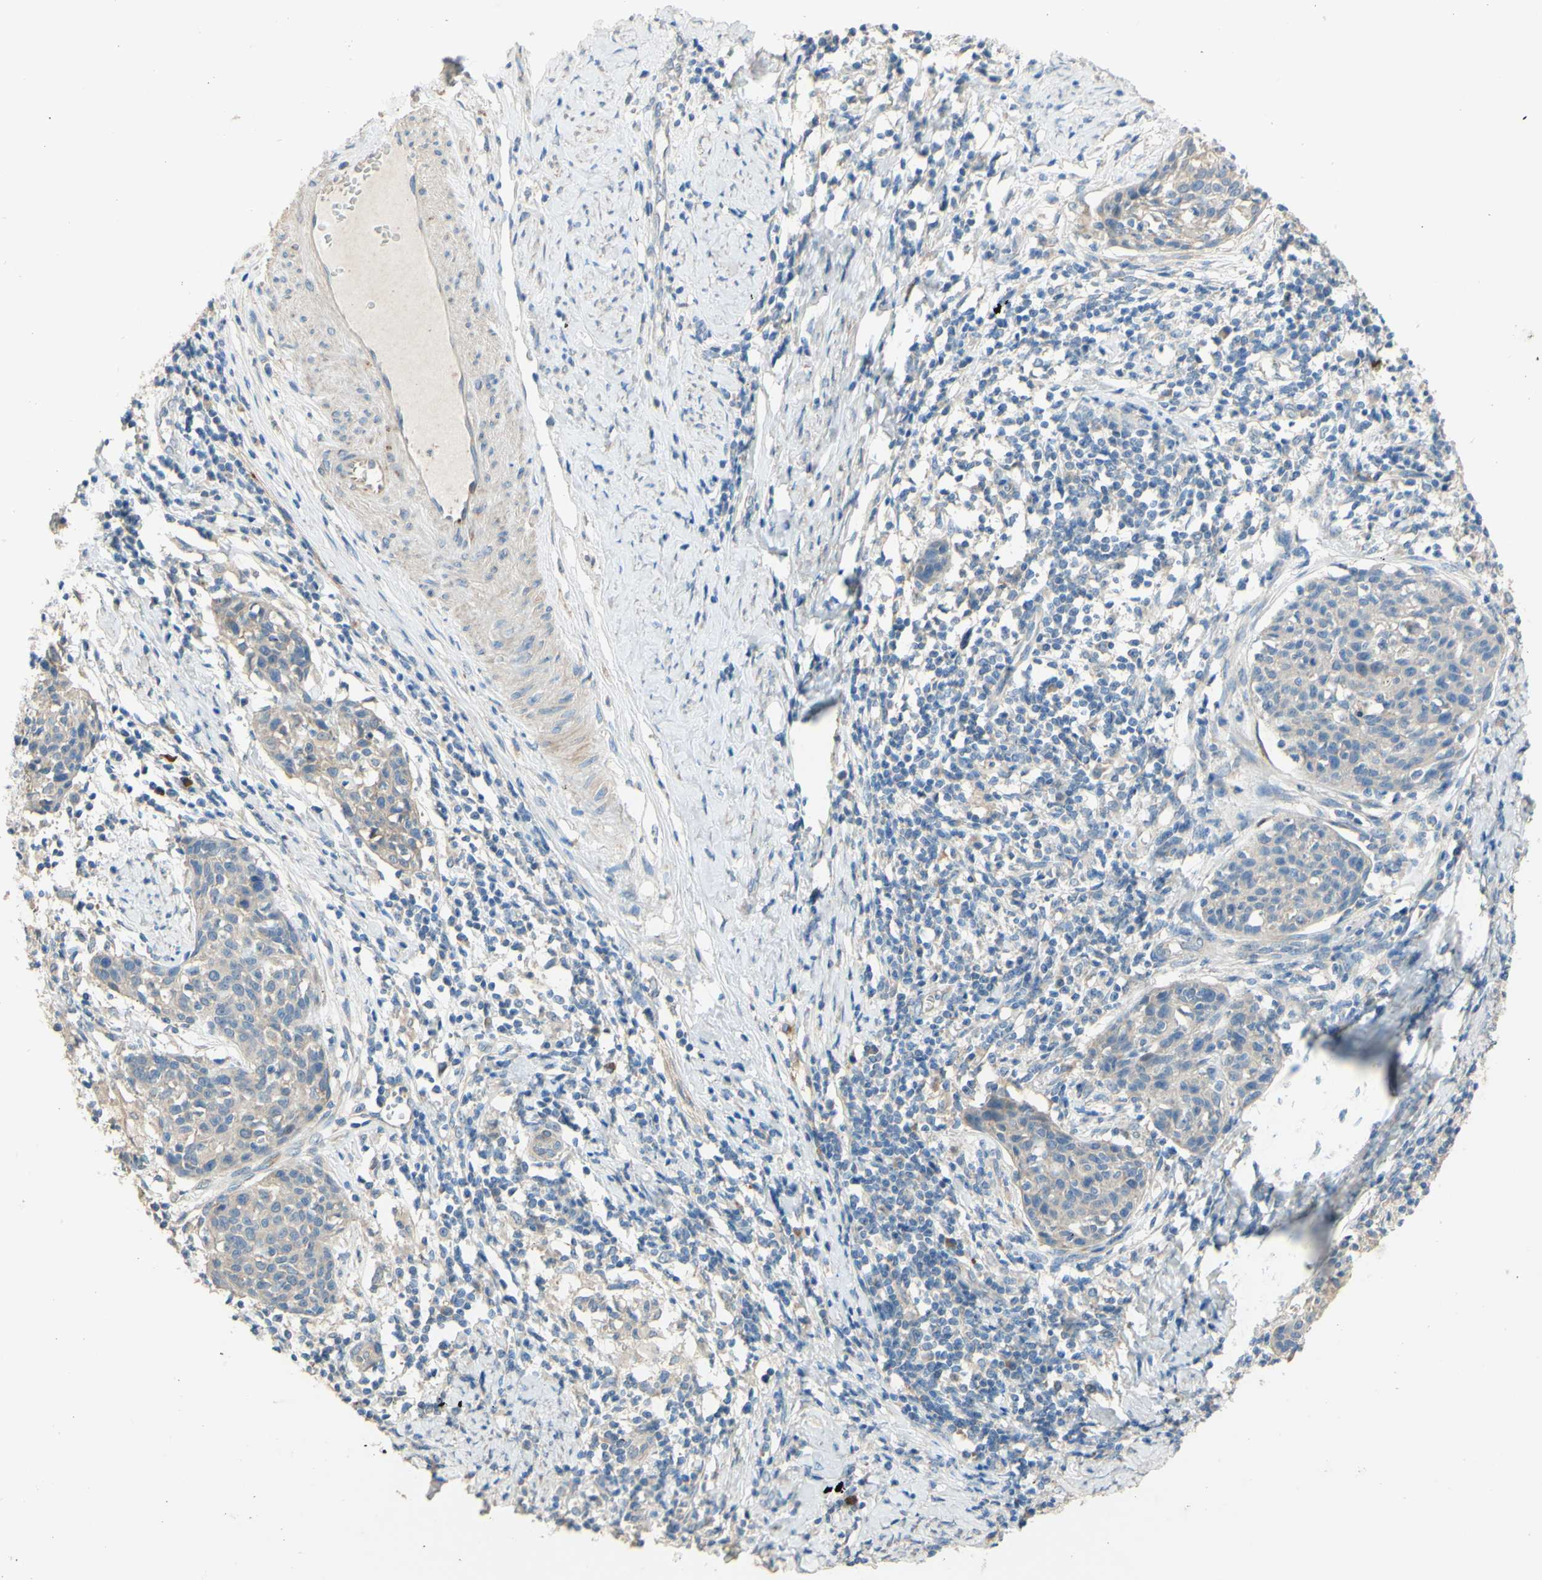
{"staining": {"intensity": "negative", "quantity": "none", "location": "none"}, "tissue": "cervical cancer", "cell_type": "Tumor cells", "image_type": "cancer", "snomed": [{"axis": "morphology", "description": "Squamous cell carcinoma, NOS"}, {"axis": "topography", "description": "Cervix"}], "caption": "Immunohistochemistry (IHC) photomicrograph of cervical squamous cell carcinoma stained for a protein (brown), which shows no expression in tumor cells. The staining was performed using DAB (3,3'-diaminobenzidine) to visualize the protein expression in brown, while the nuclei were stained in blue with hematoxylin (Magnification: 20x).", "gene": "DKK3", "patient": {"sex": "female", "age": 38}}